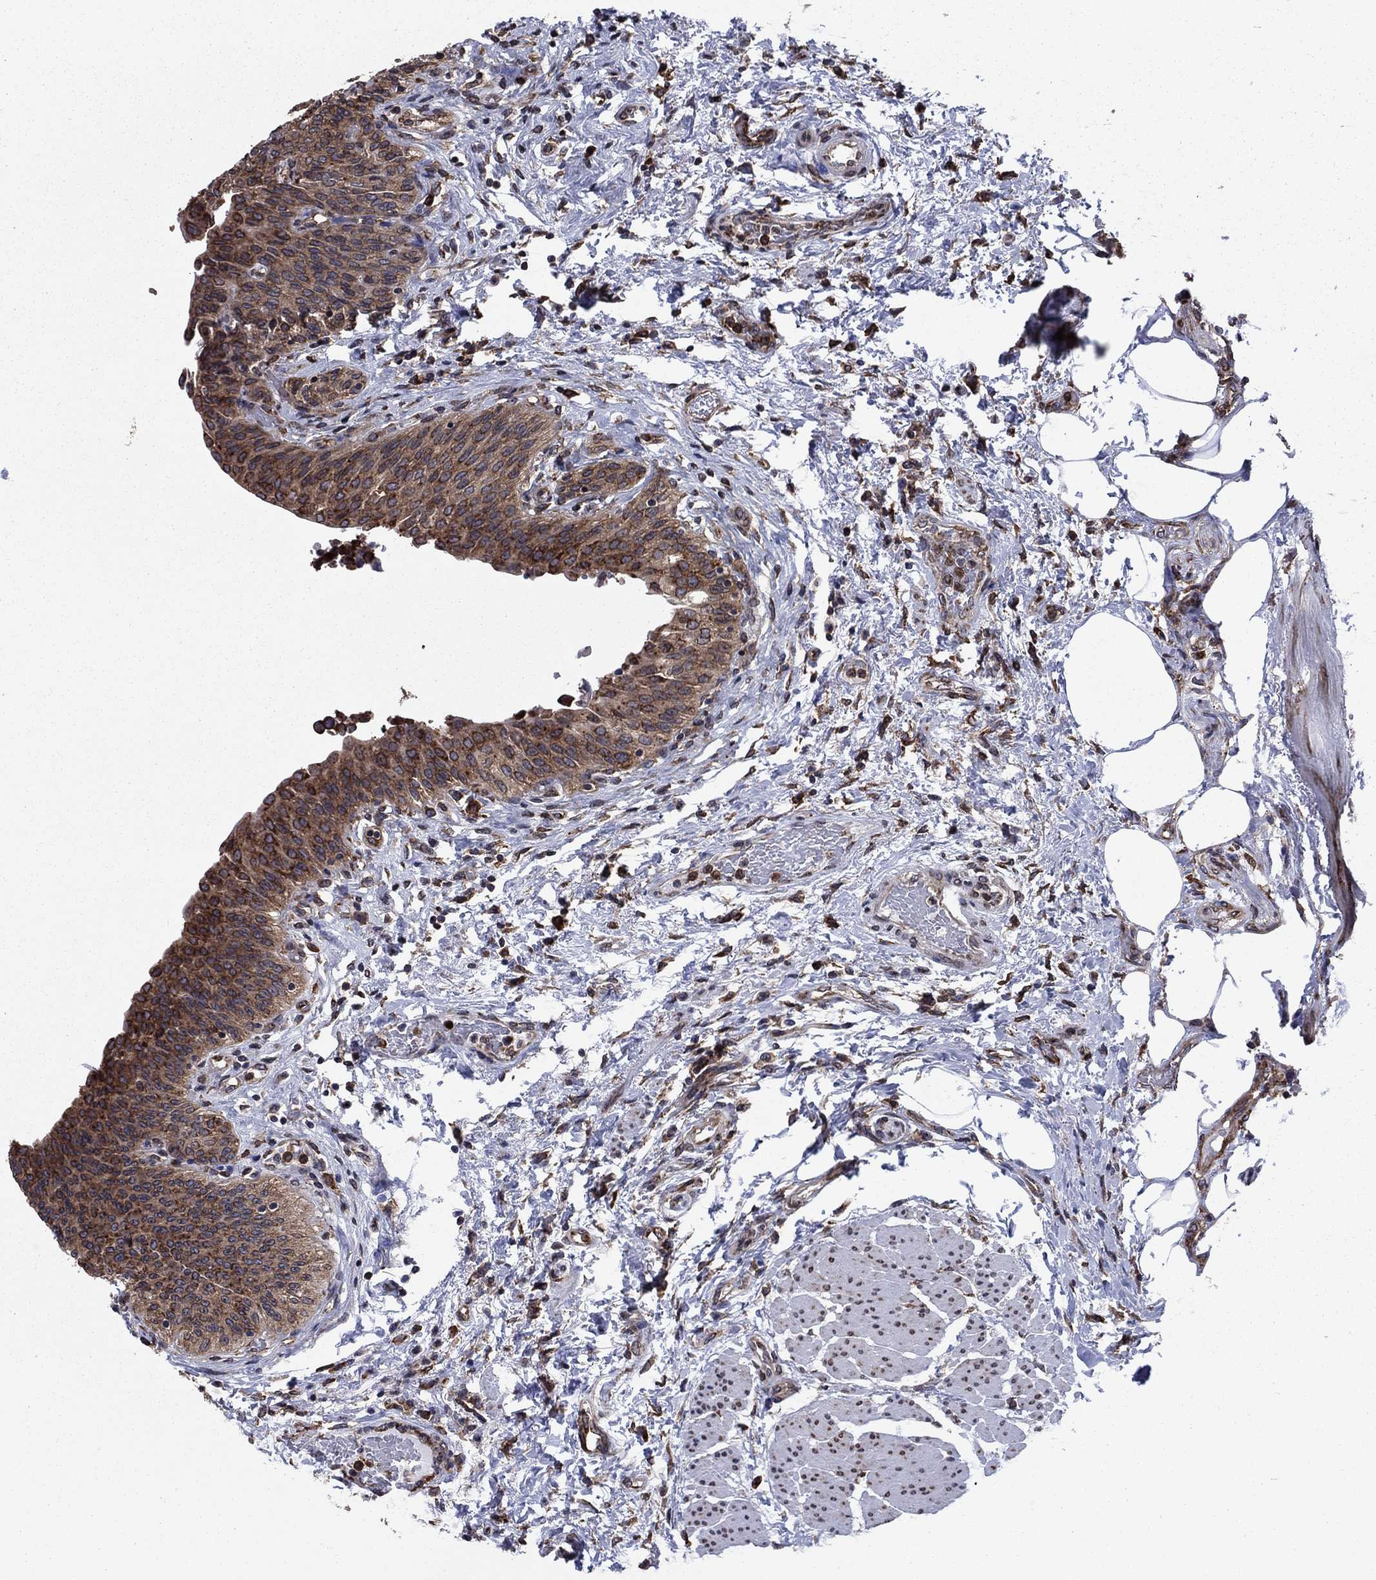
{"staining": {"intensity": "strong", "quantity": ">75%", "location": "cytoplasmic/membranous"}, "tissue": "urinary bladder", "cell_type": "Urothelial cells", "image_type": "normal", "snomed": [{"axis": "morphology", "description": "Normal tissue, NOS"}, {"axis": "morphology", "description": "Metaplasia, NOS"}, {"axis": "topography", "description": "Urinary bladder"}], "caption": "Protein staining of normal urinary bladder exhibits strong cytoplasmic/membranous expression in approximately >75% of urothelial cells. (Brightfield microscopy of DAB IHC at high magnification).", "gene": "YBX1", "patient": {"sex": "male", "age": 68}}